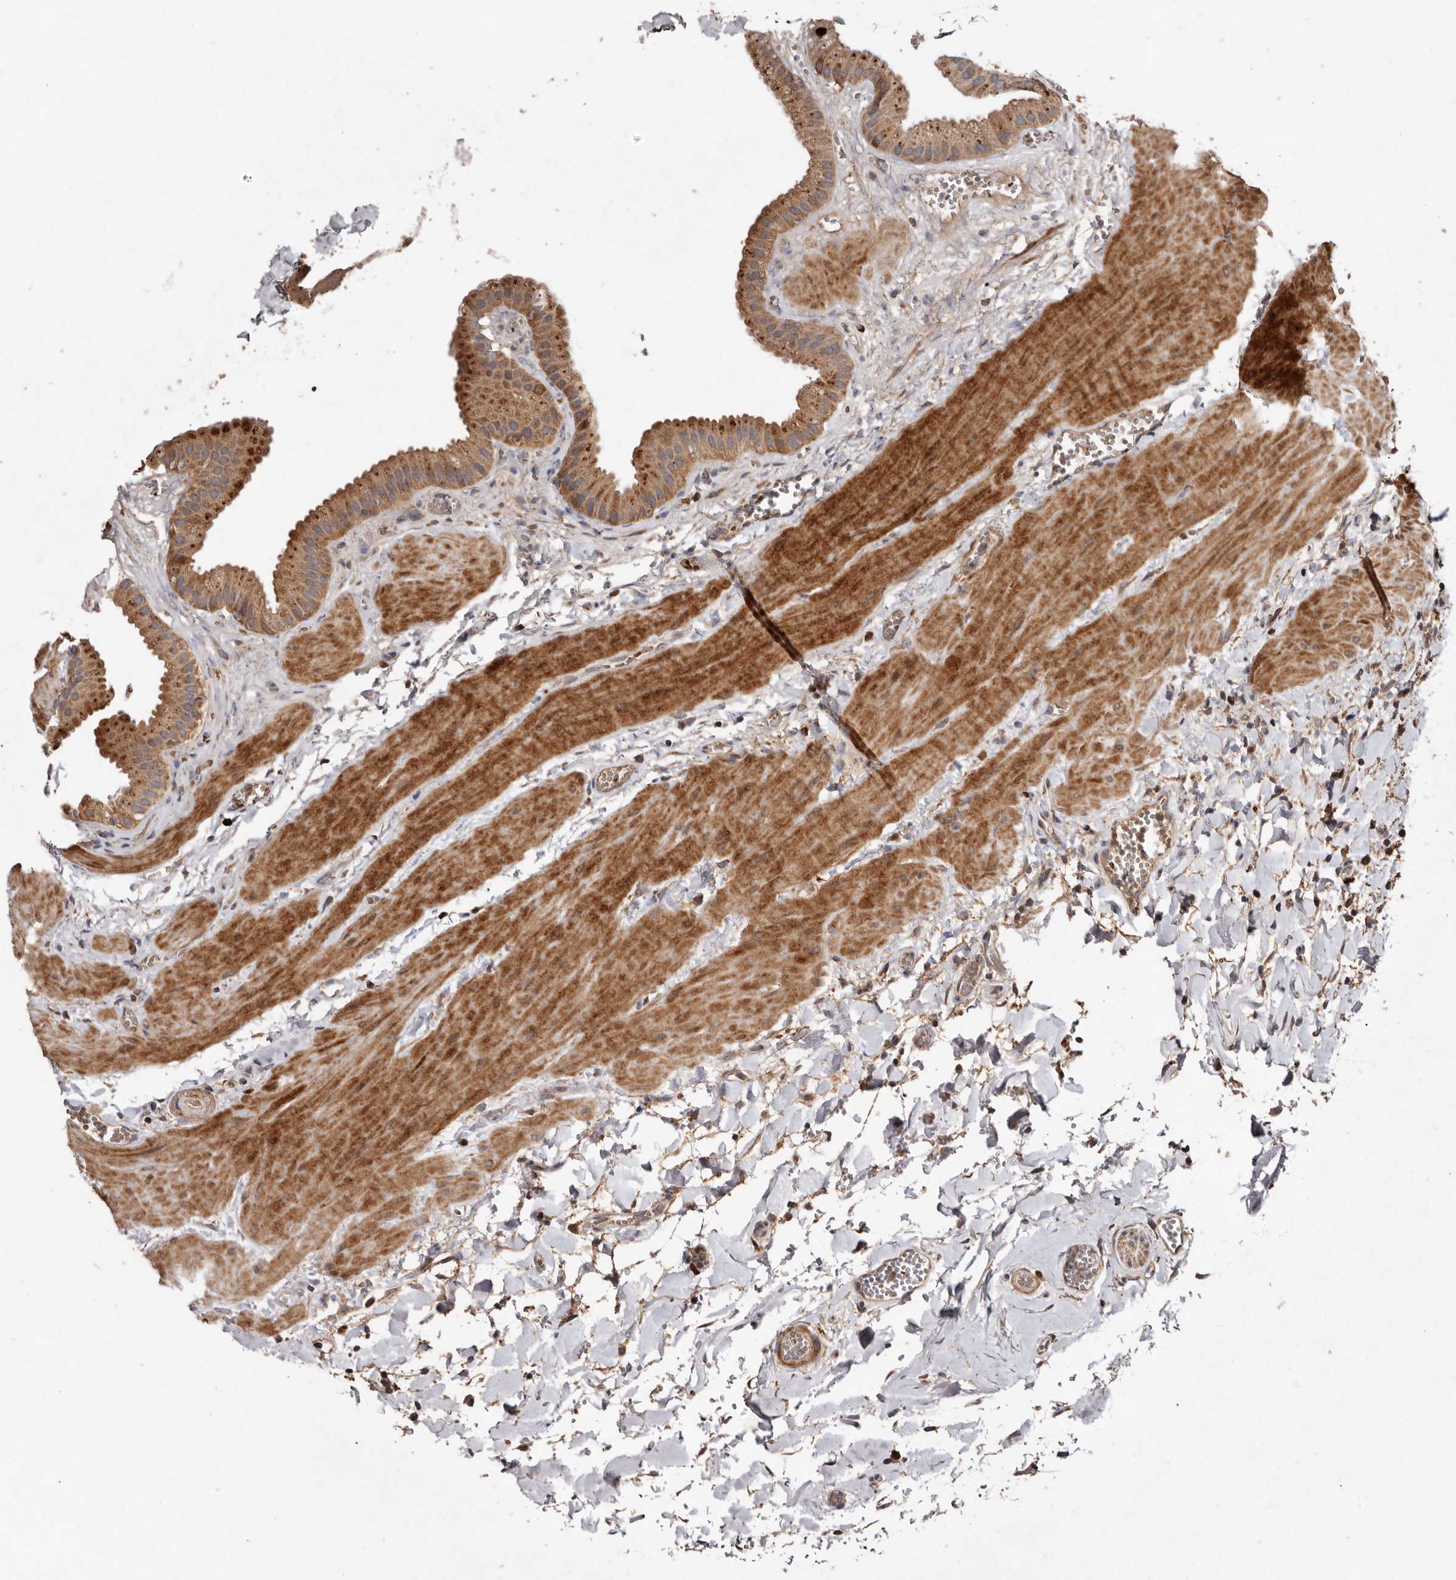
{"staining": {"intensity": "strong", "quantity": ">75%", "location": "cytoplasmic/membranous"}, "tissue": "gallbladder", "cell_type": "Glandular cells", "image_type": "normal", "snomed": [{"axis": "morphology", "description": "Normal tissue, NOS"}, {"axis": "topography", "description": "Gallbladder"}], "caption": "Strong cytoplasmic/membranous protein expression is identified in about >75% of glandular cells in gallbladder. (IHC, brightfield microscopy, high magnification).", "gene": "GOT1L1", "patient": {"sex": "male", "age": 55}}